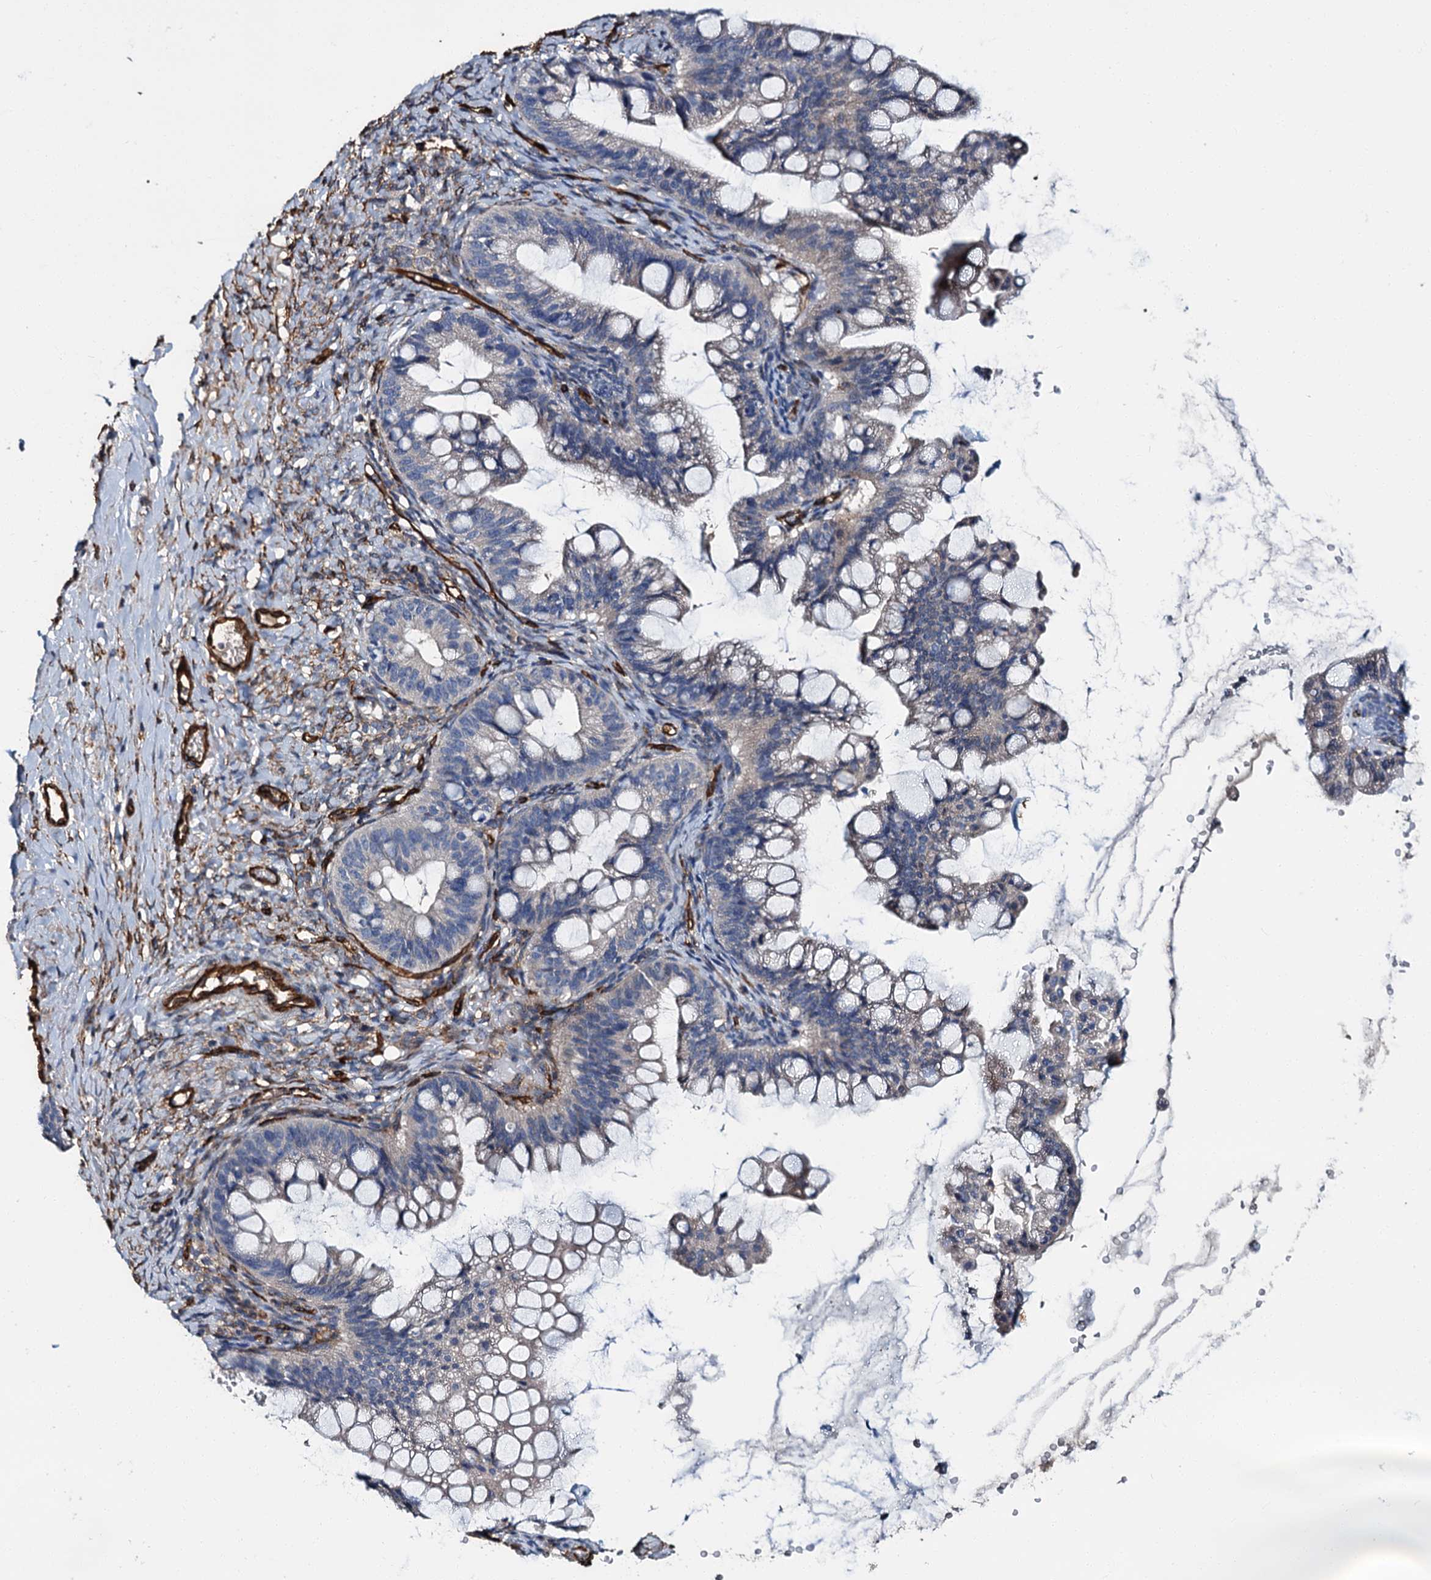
{"staining": {"intensity": "negative", "quantity": "none", "location": "none"}, "tissue": "ovarian cancer", "cell_type": "Tumor cells", "image_type": "cancer", "snomed": [{"axis": "morphology", "description": "Cystadenocarcinoma, mucinous, NOS"}, {"axis": "topography", "description": "Ovary"}], "caption": "IHC histopathology image of neoplastic tissue: ovarian cancer stained with DAB (3,3'-diaminobenzidine) exhibits no significant protein staining in tumor cells. (DAB (3,3'-diaminobenzidine) immunohistochemistry, high magnification).", "gene": "CACNA1C", "patient": {"sex": "female", "age": 73}}